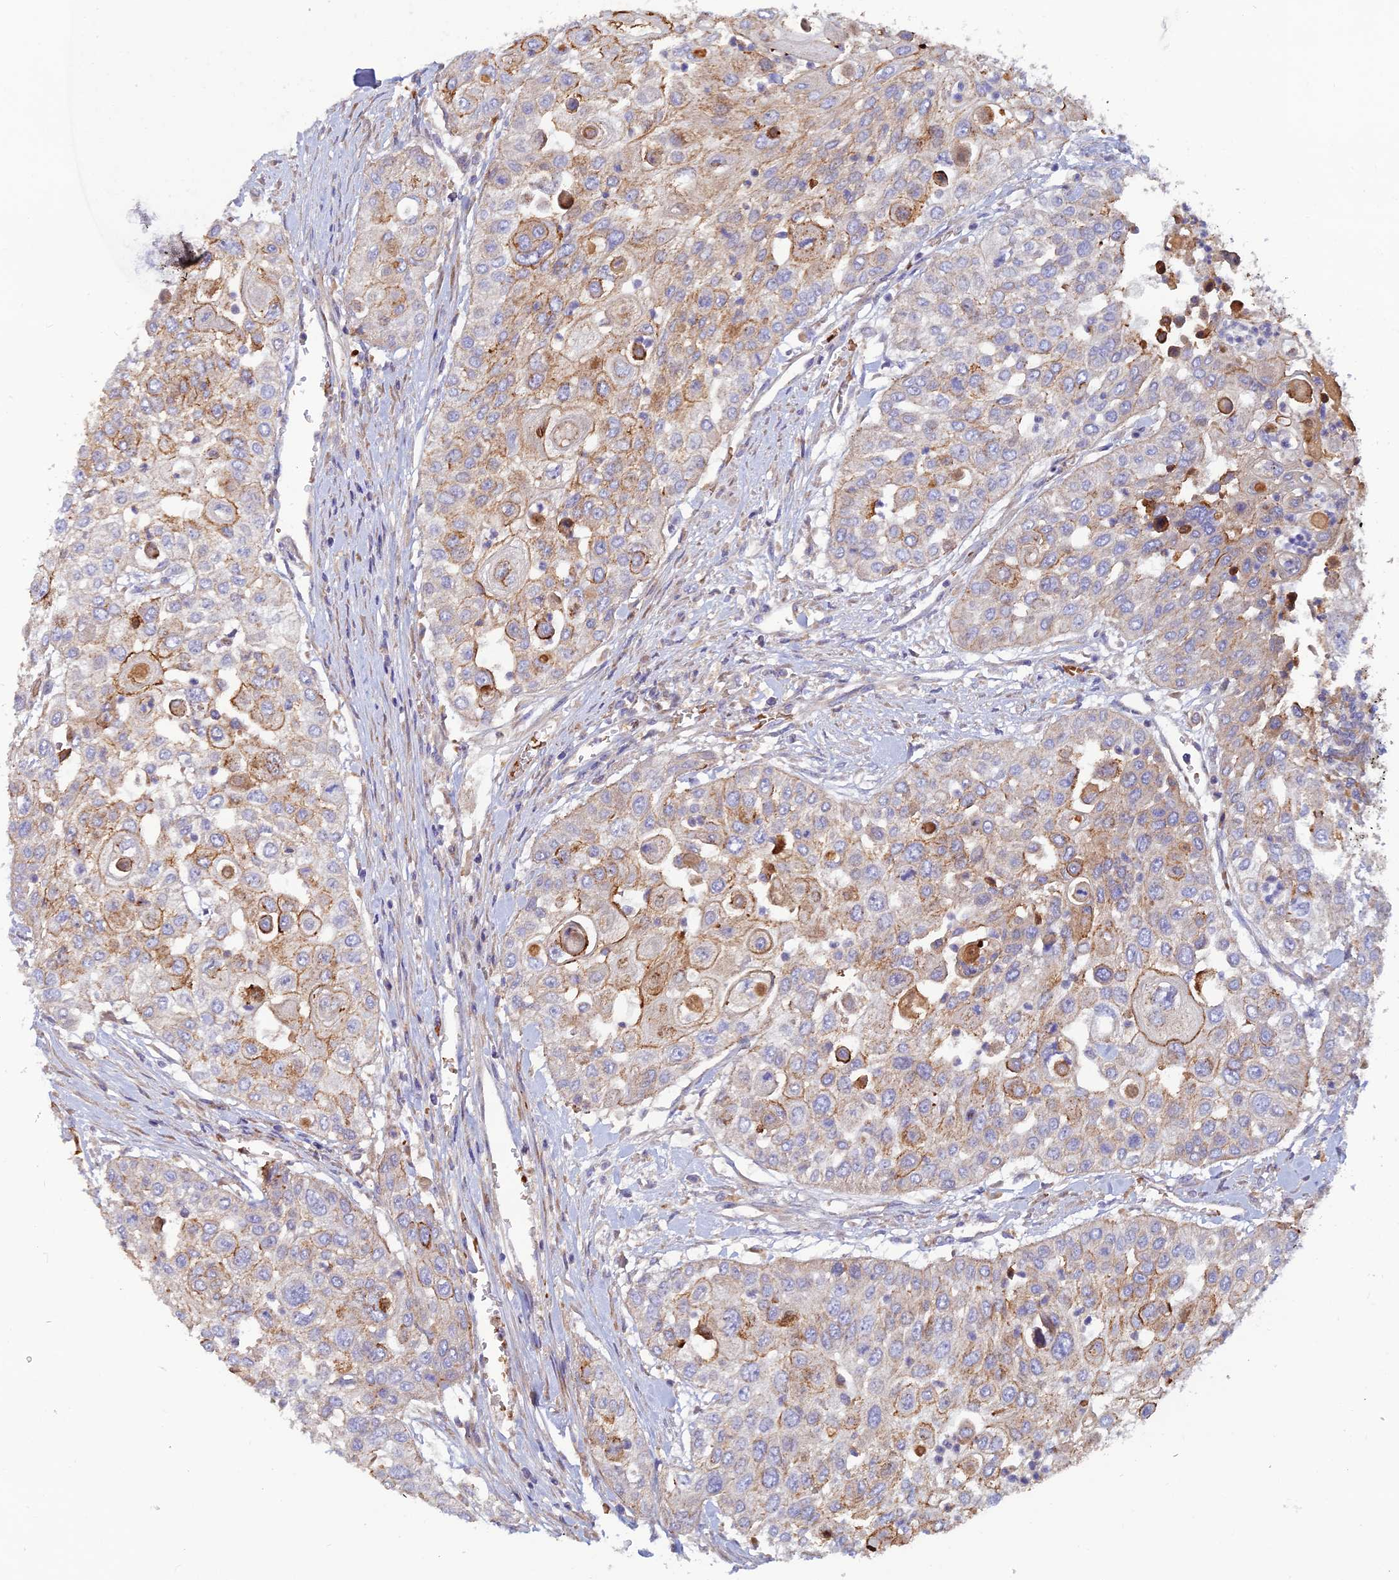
{"staining": {"intensity": "moderate", "quantity": "25%-75%", "location": "cytoplasmic/membranous"}, "tissue": "urothelial cancer", "cell_type": "Tumor cells", "image_type": "cancer", "snomed": [{"axis": "morphology", "description": "Urothelial carcinoma, High grade"}, {"axis": "topography", "description": "Urinary bladder"}], "caption": "Immunohistochemistry (IHC) (DAB) staining of high-grade urothelial carcinoma displays moderate cytoplasmic/membranous protein expression in approximately 25%-75% of tumor cells.", "gene": "GMCL1", "patient": {"sex": "female", "age": 79}}